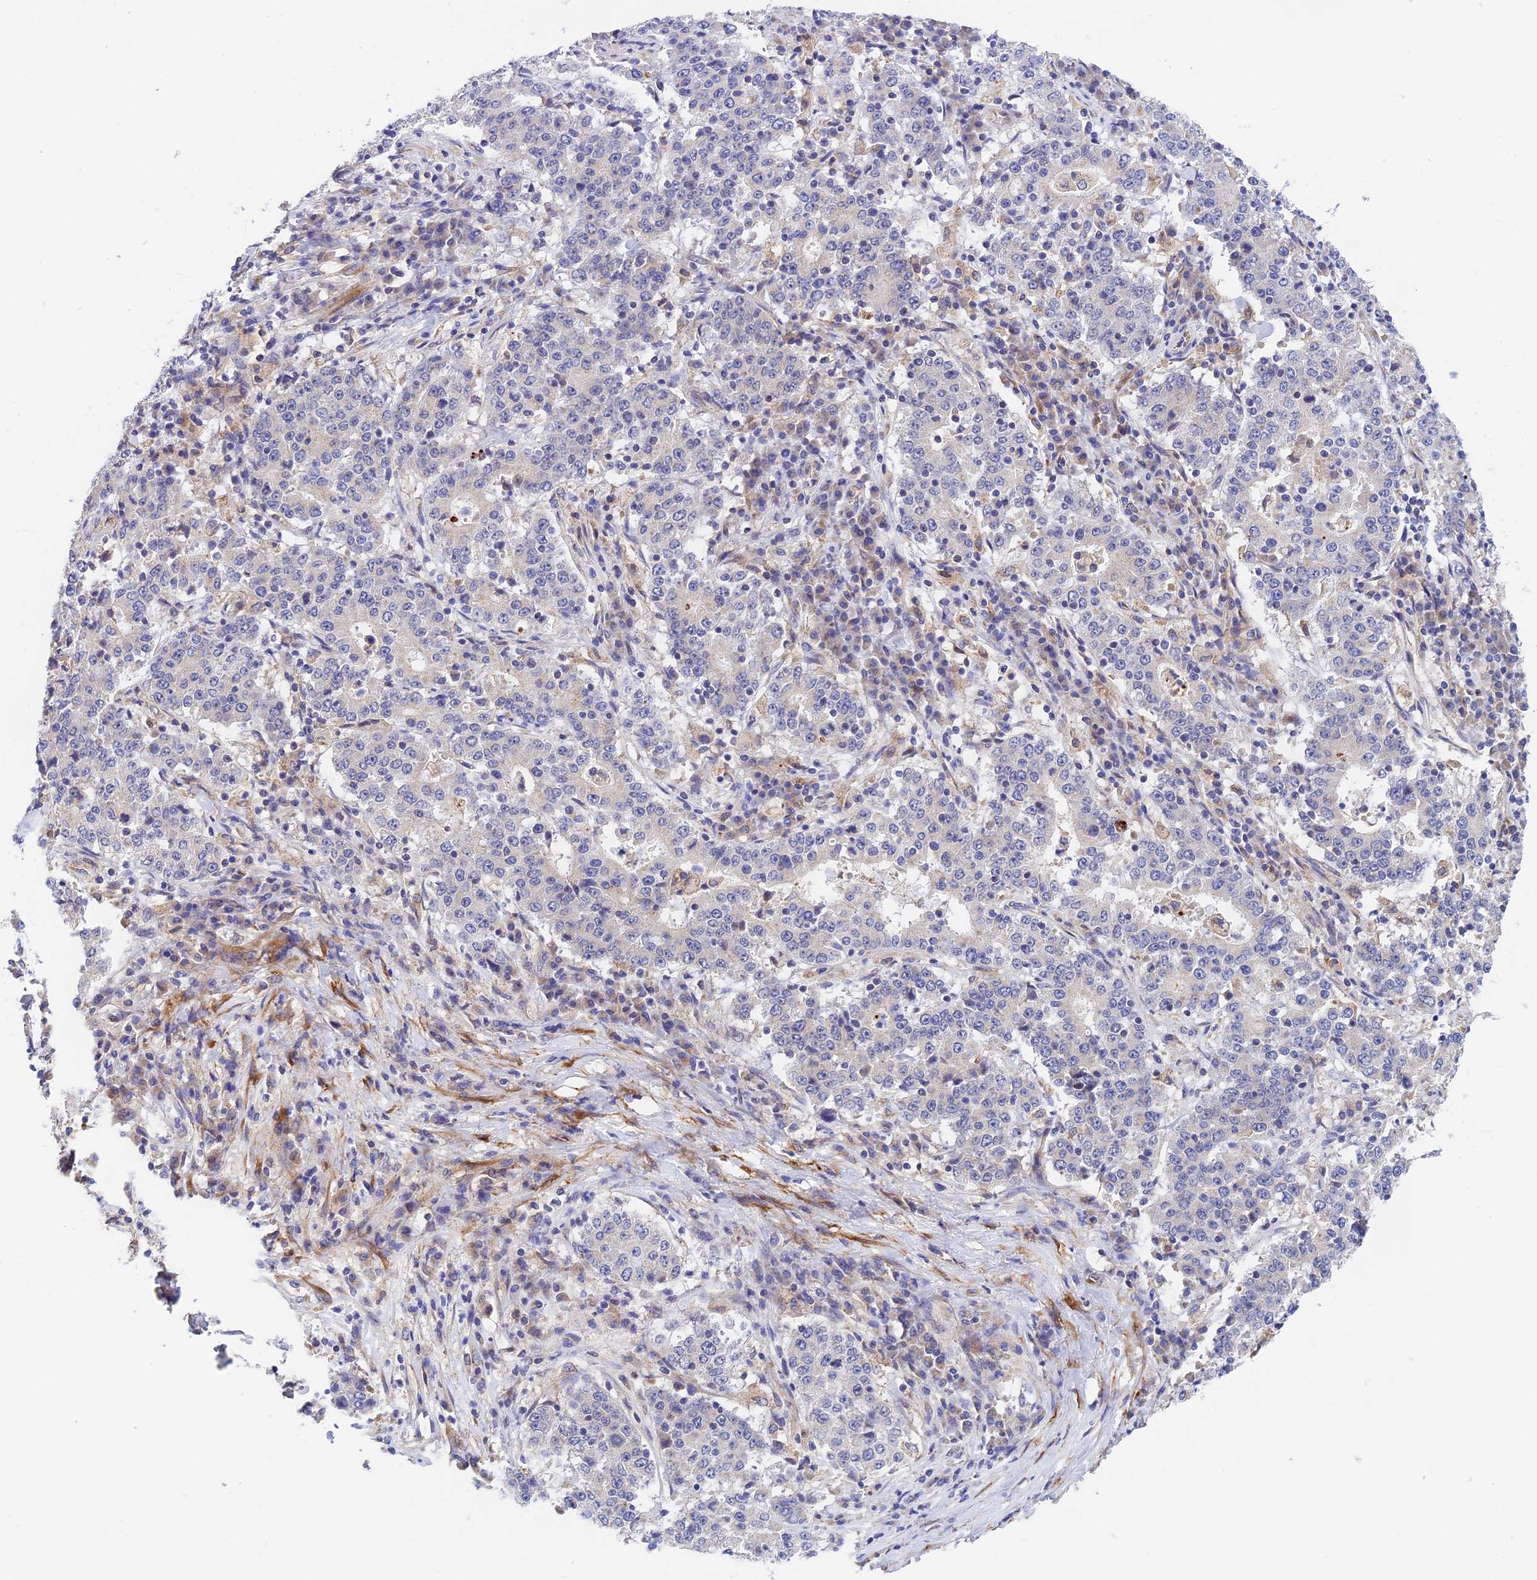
{"staining": {"intensity": "negative", "quantity": "none", "location": "none"}, "tissue": "stomach cancer", "cell_type": "Tumor cells", "image_type": "cancer", "snomed": [{"axis": "morphology", "description": "Adenocarcinoma, NOS"}, {"axis": "topography", "description": "Stomach"}], "caption": "Immunohistochemical staining of human adenocarcinoma (stomach) reveals no significant positivity in tumor cells. (DAB (3,3'-diaminobenzidine) immunohistochemistry (IHC) visualized using brightfield microscopy, high magnification).", "gene": "RANBP6", "patient": {"sex": "male", "age": 59}}